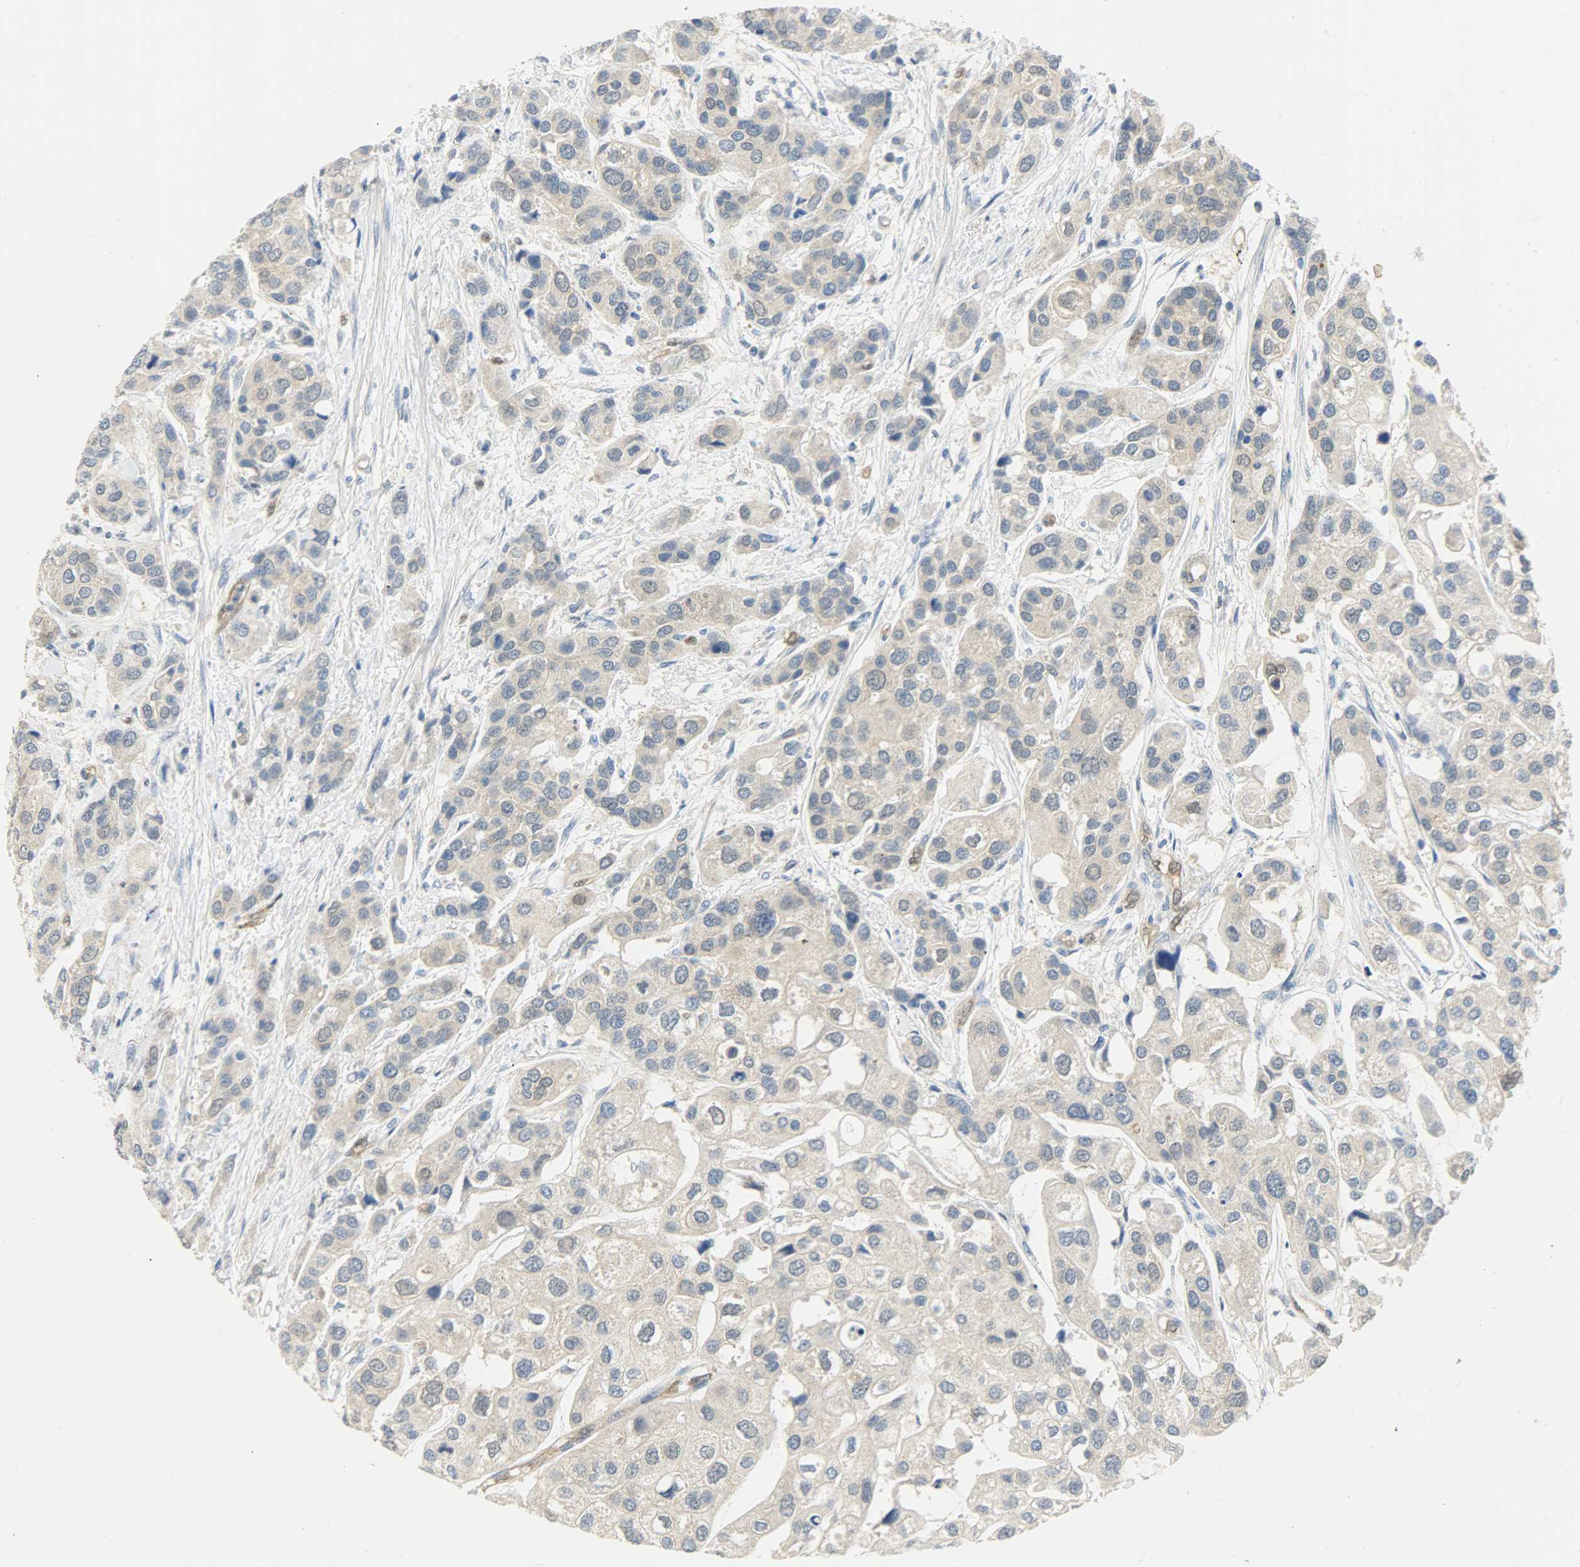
{"staining": {"intensity": "weak", "quantity": ">75%", "location": "cytoplasmic/membranous"}, "tissue": "urothelial cancer", "cell_type": "Tumor cells", "image_type": "cancer", "snomed": [{"axis": "morphology", "description": "Urothelial carcinoma, High grade"}, {"axis": "topography", "description": "Urinary bladder"}], "caption": "There is low levels of weak cytoplasmic/membranous expression in tumor cells of urothelial cancer, as demonstrated by immunohistochemical staining (brown color).", "gene": "FKBP1A", "patient": {"sex": "female", "age": 64}}